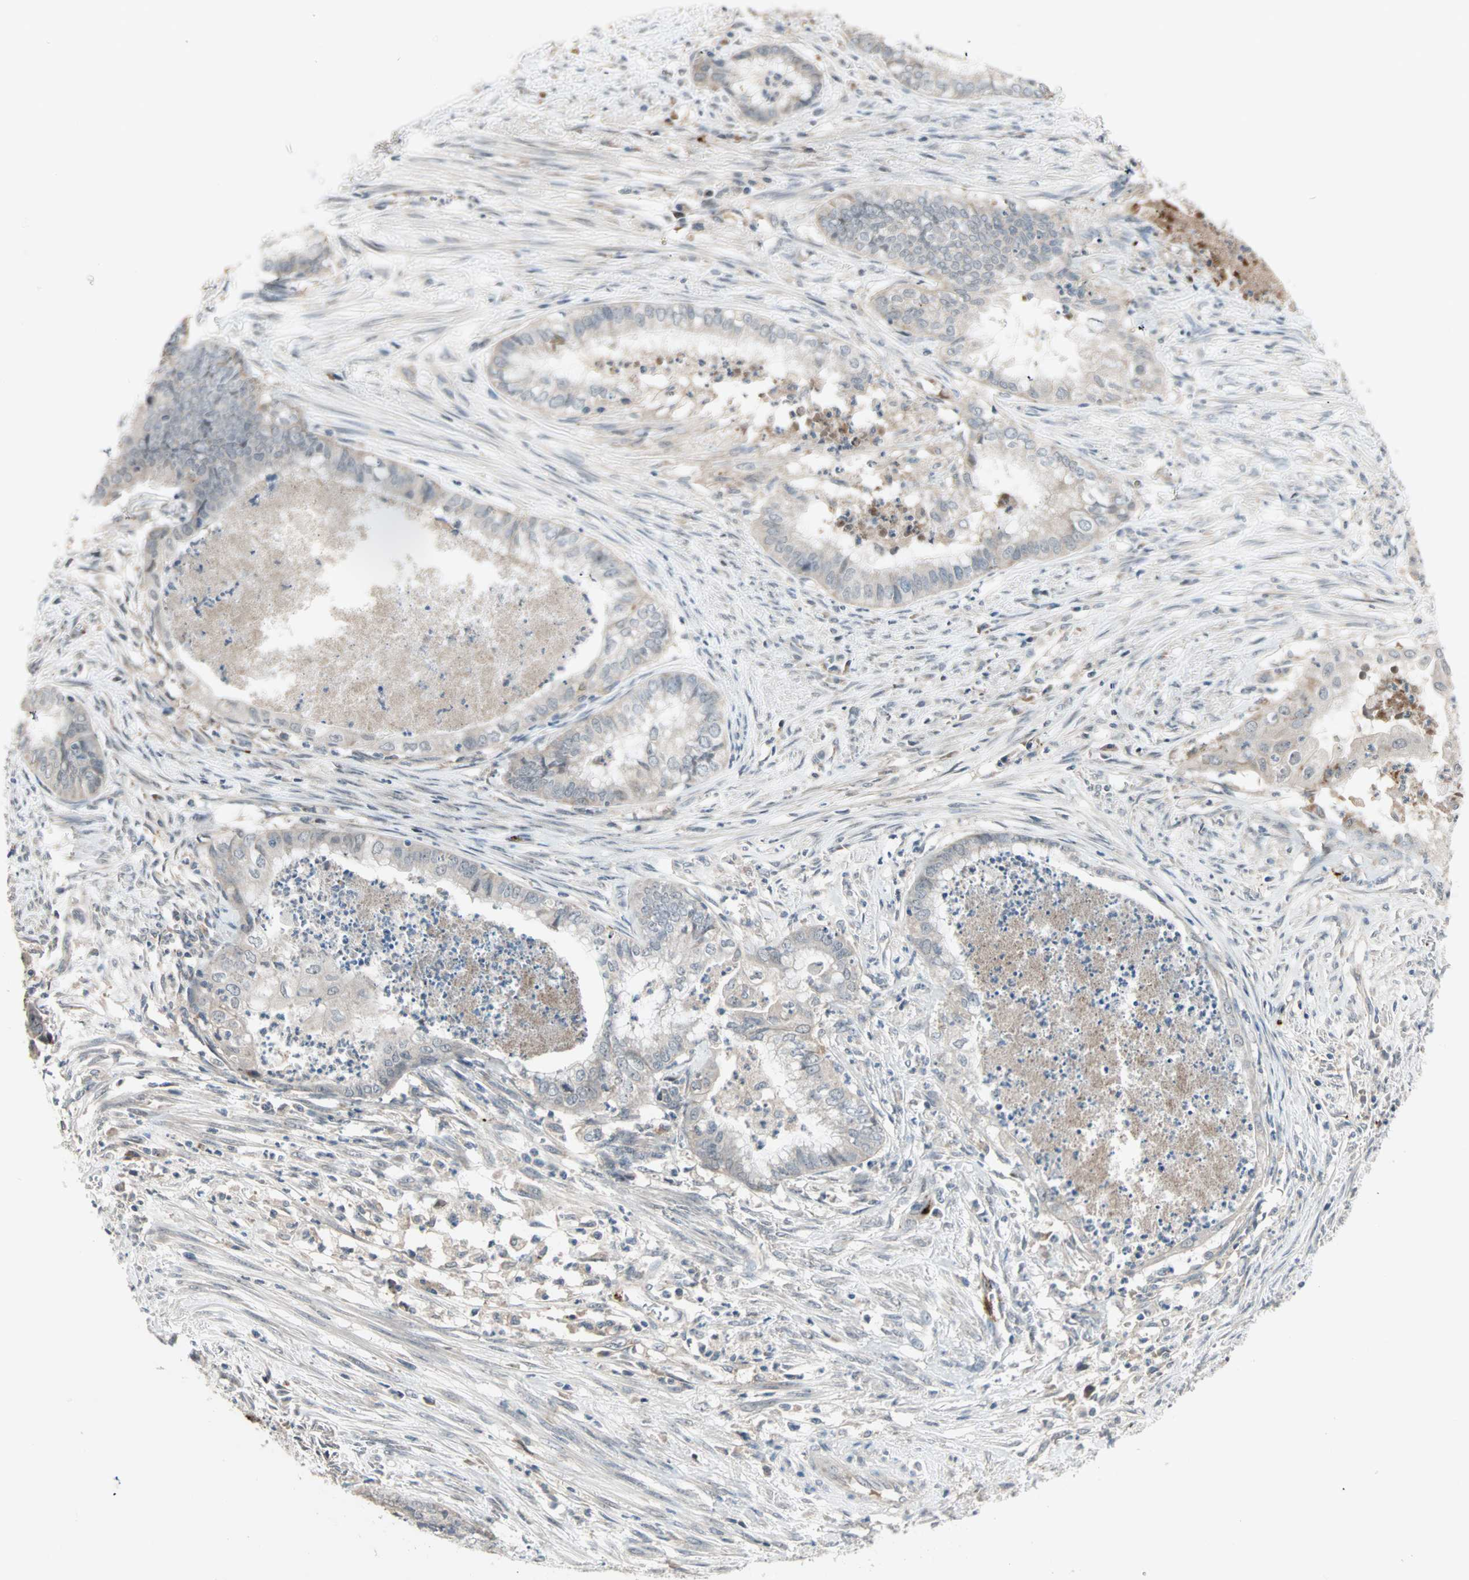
{"staining": {"intensity": "weak", "quantity": ">75%", "location": "cytoplasmic/membranous"}, "tissue": "endometrial cancer", "cell_type": "Tumor cells", "image_type": "cancer", "snomed": [{"axis": "morphology", "description": "Necrosis, NOS"}, {"axis": "morphology", "description": "Adenocarcinoma, NOS"}, {"axis": "topography", "description": "Endometrium"}], "caption": "DAB immunohistochemical staining of endometrial adenocarcinoma reveals weak cytoplasmic/membranous protein expression in about >75% of tumor cells. (brown staining indicates protein expression, while blue staining denotes nuclei).", "gene": "PROS1", "patient": {"sex": "female", "age": 79}}